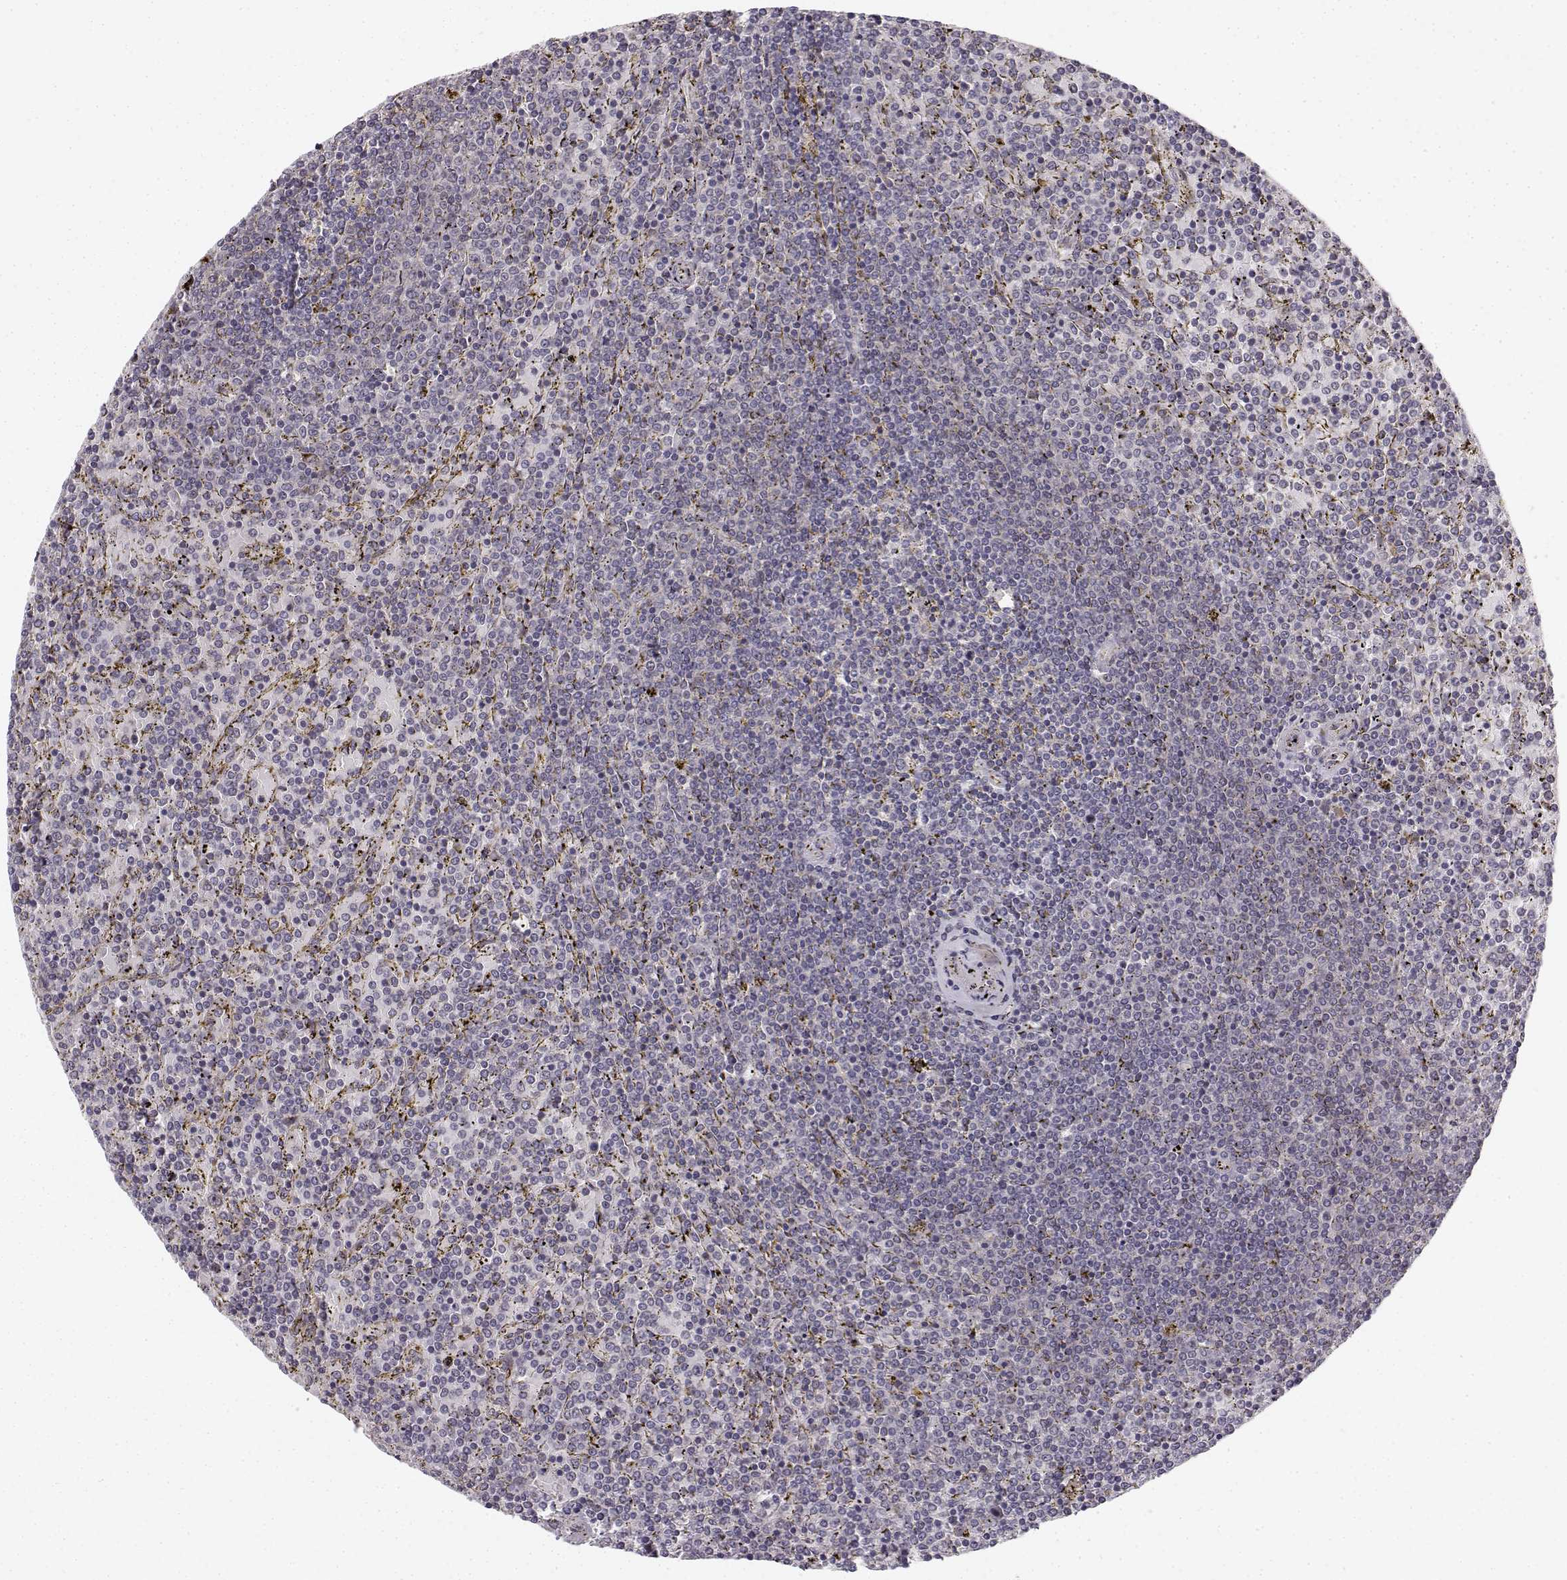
{"staining": {"intensity": "negative", "quantity": "none", "location": "none"}, "tissue": "lymphoma", "cell_type": "Tumor cells", "image_type": "cancer", "snomed": [{"axis": "morphology", "description": "Malignant lymphoma, non-Hodgkin's type, Low grade"}, {"axis": "topography", "description": "Spleen"}], "caption": "DAB immunohistochemical staining of lymphoma reveals no significant expression in tumor cells. Nuclei are stained in blue.", "gene": "MED12L", "patient": {"sex": "female", "age": 77}}